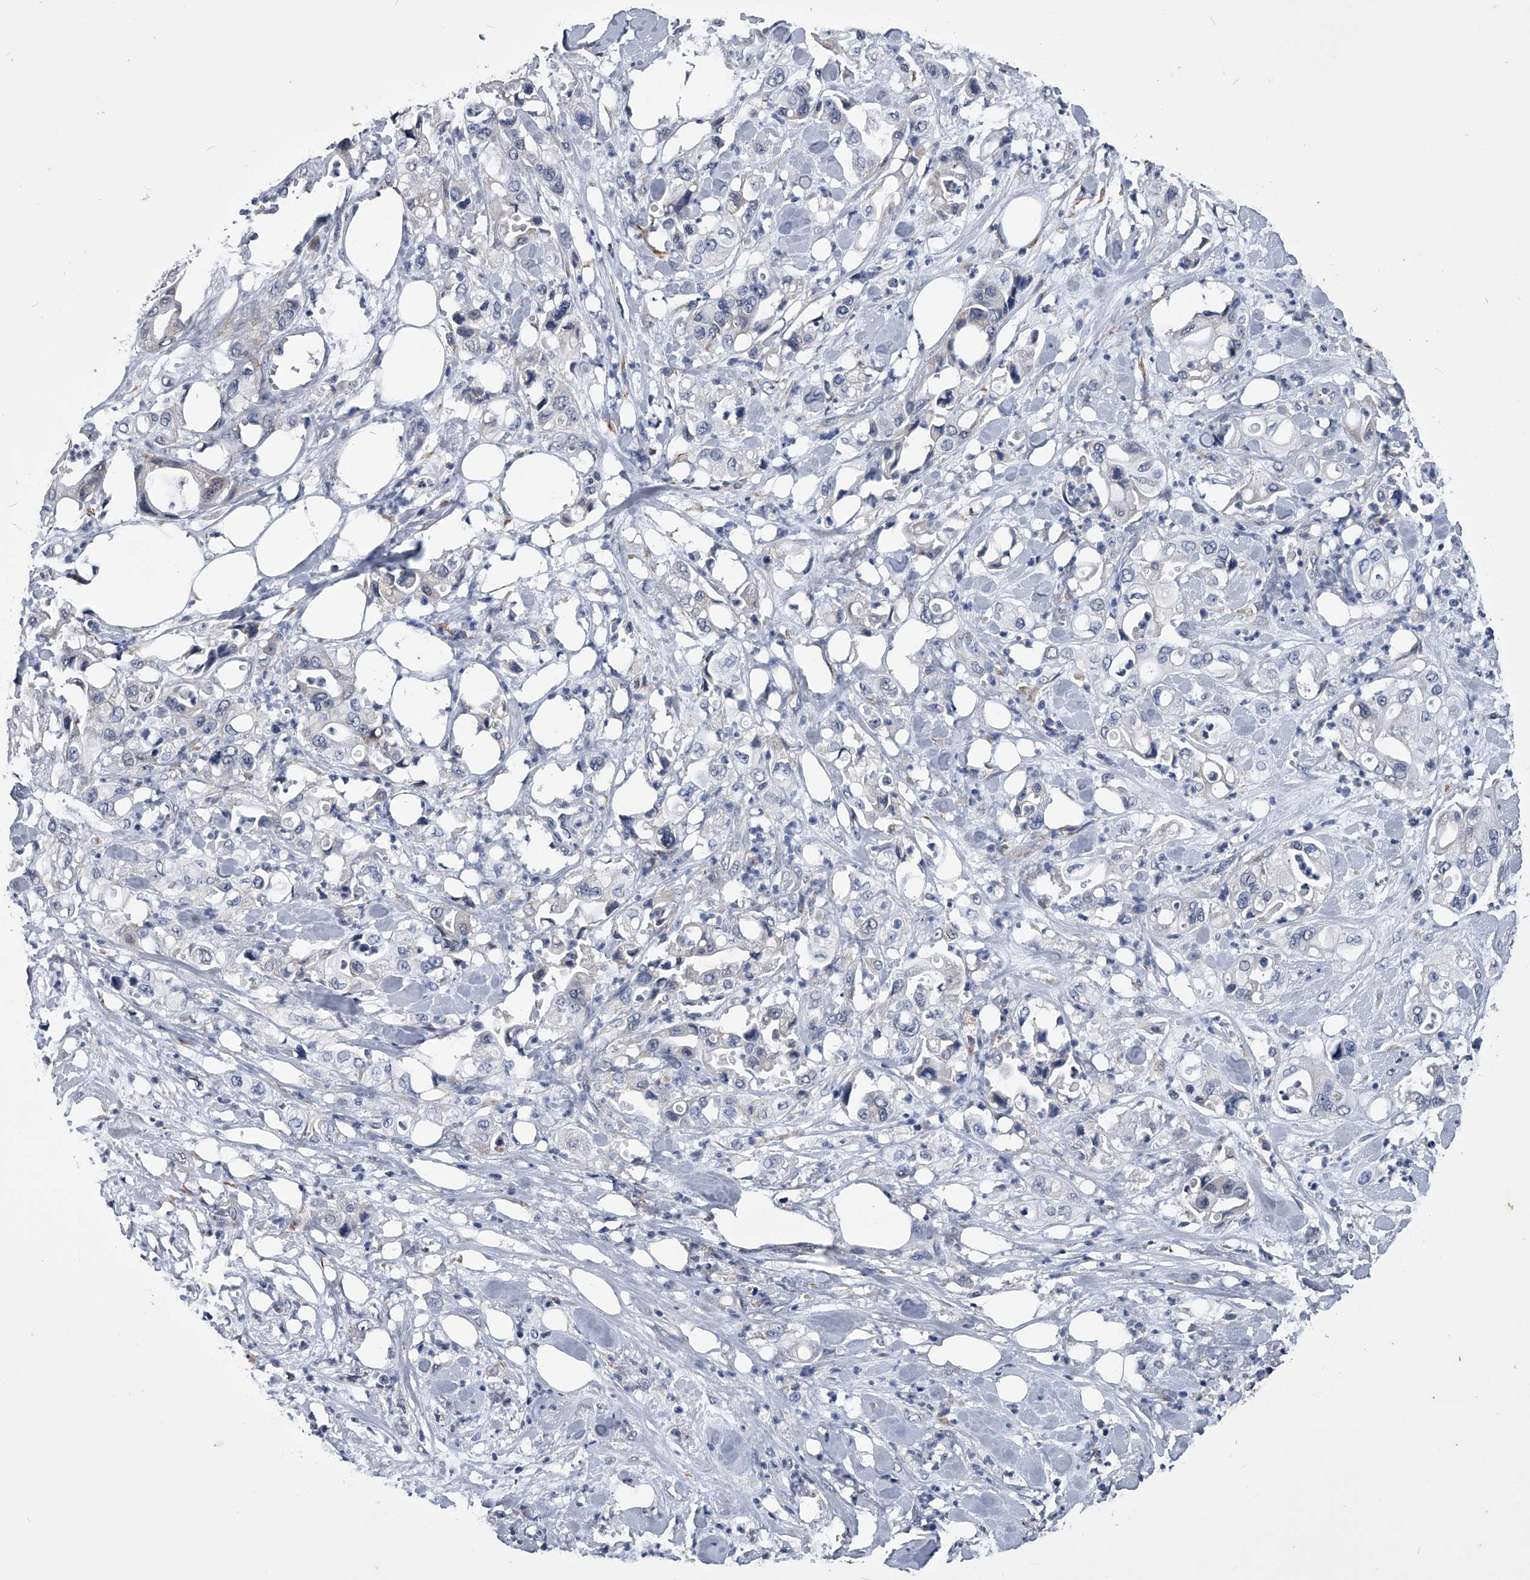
{"staining": {"intensity": "negative", "quantity": "none", "location": "none"}, "tissue": "pancreatic cancer", "cell_type": "Tumor cells", "image_type": "cancer", "snomed": [{"axis": "morphology", "description": "Adenocarcinoma, NOS"}, {"axis": "topography", "description": "Pancreas"}], "caption": "IHC of pancreatic cancer displays no expression in tumor cells. (Immunohistochemistry (ihc), brightfield microscopy, high magnification).", "gene": "OAT", "patient": {"sex": "male", "age": 70}}